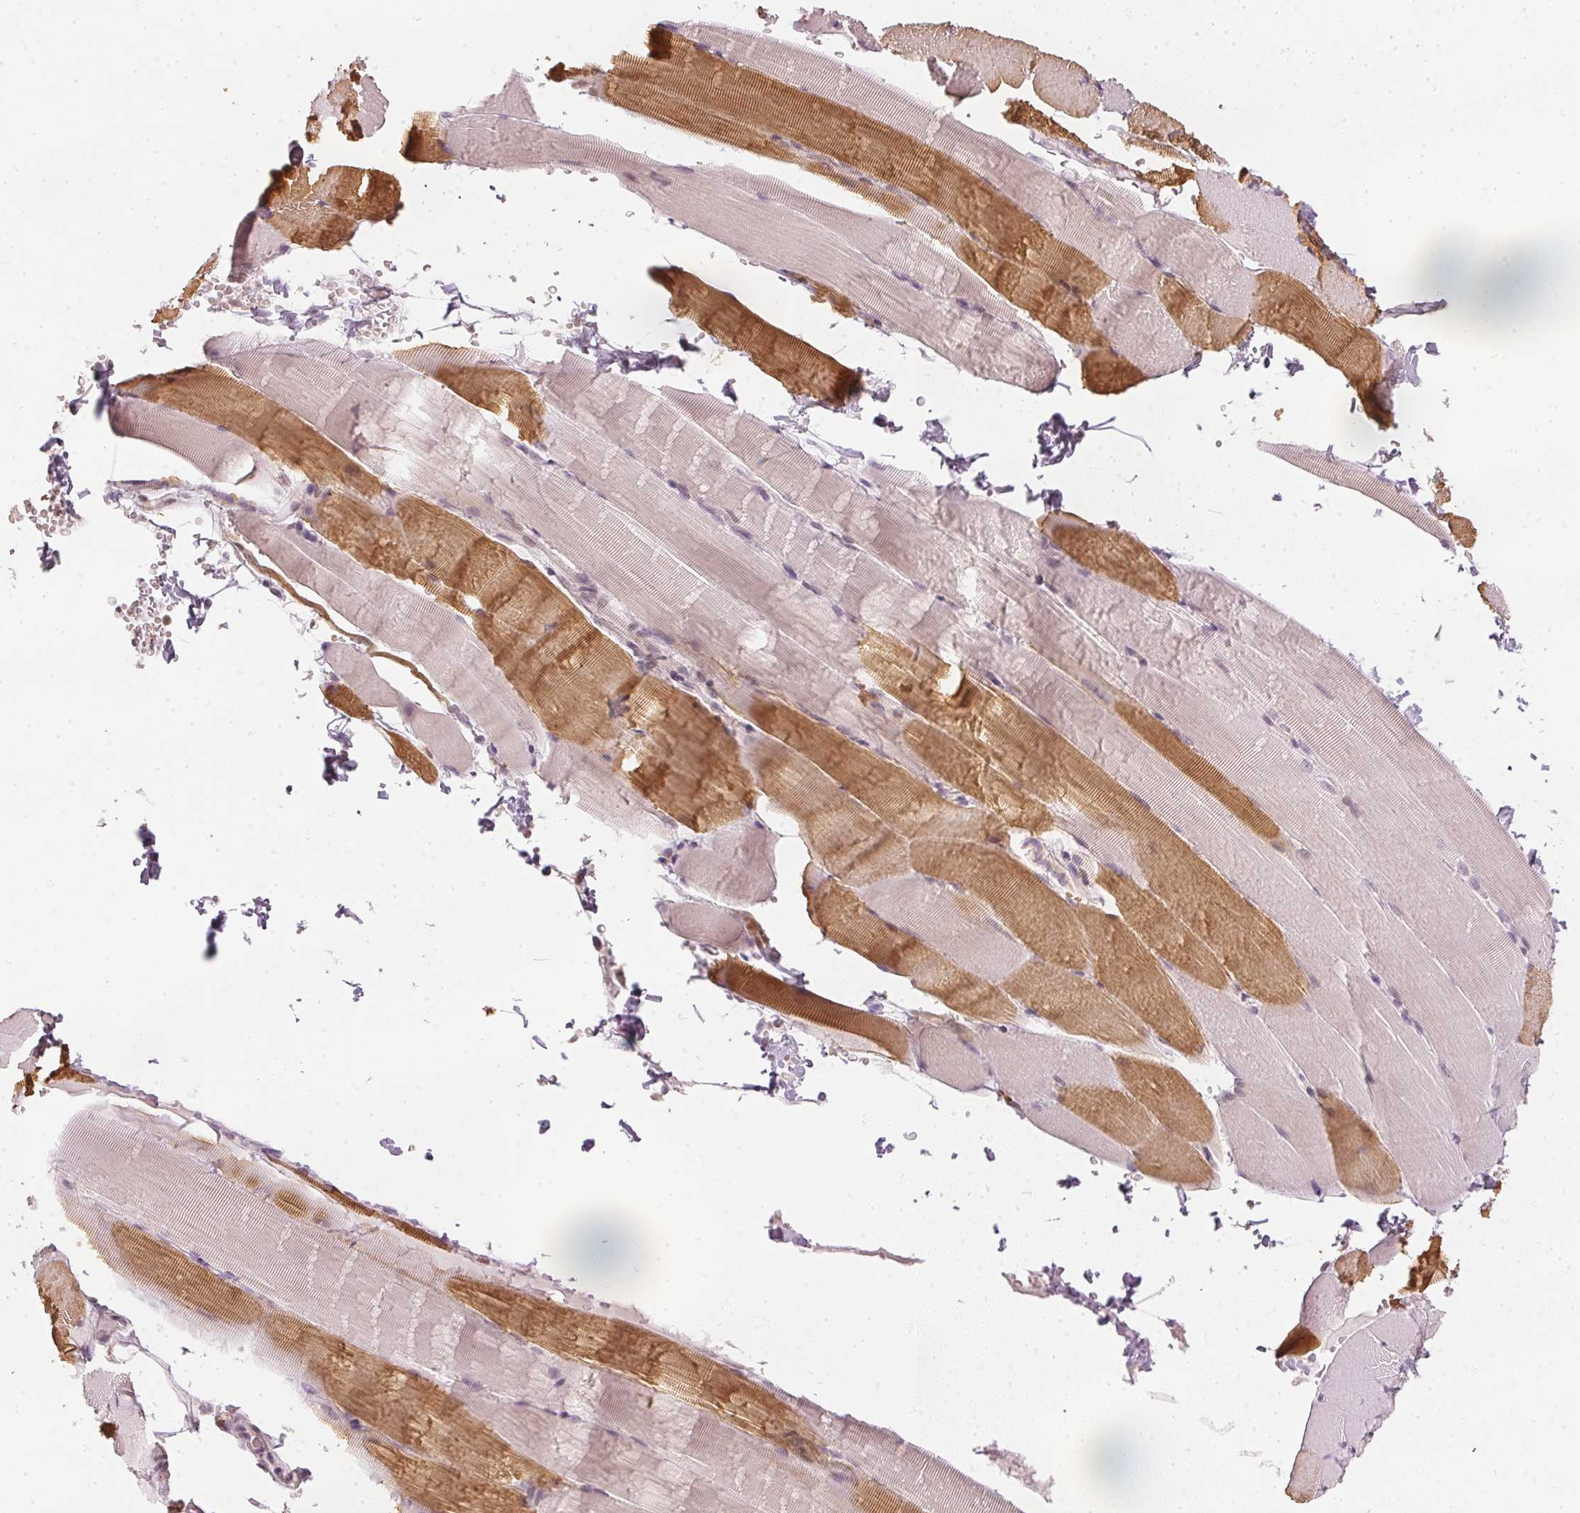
{"staining": {"intensity": "moderate", "quantity": "<25%", "location": "cytoplasmic/membranous"}, "tissue": "skeletal muscle", "cell_type": "Myocytes", "image_type": "normal", "snomed": [{"axis": "morphology", "description": "Normal tissue, NOS"}, {"axis": "topography", "description": "Skeletal muscle"}], "caption": "DAB (3,3'-diaminobenzidine) immunohistochemical staining of normal skeletal muscle shows moderate cytoplasmic/membranous protein positivity in approximately <25% of myocytes.", "gene": "ENSG00000267001", "patient": {"sex": "female", "age": 37}}